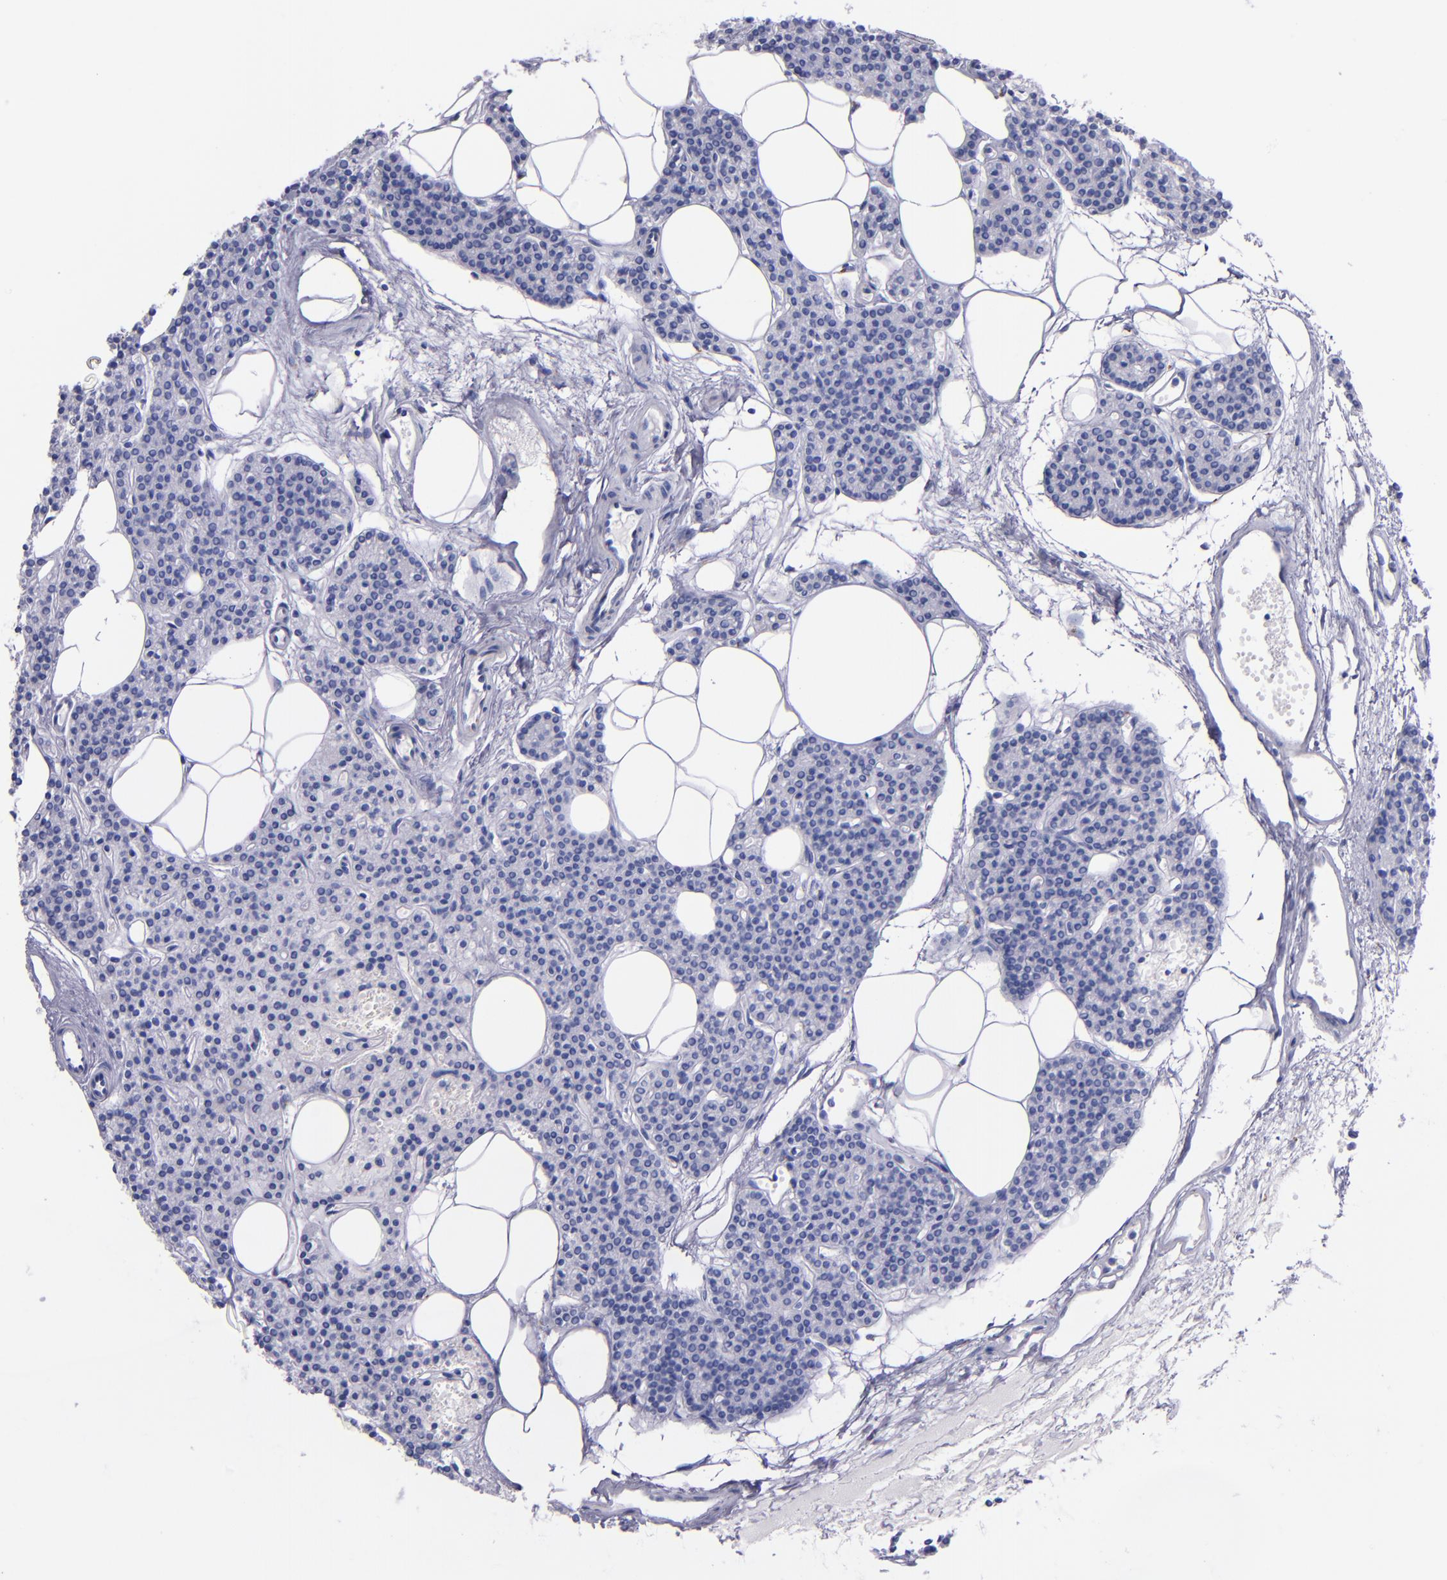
{"staining": {"intensity": "moderate", "quantity": "25%-75%", "location": "cytoplasmic/membranous"}, "tissue": "parathyroid gland", "cell_type": "Glandular cells", "image_type": "normal", "snomed": [{"axis": "morphology", "description": "Normal tissue, NOS"}, {"axis": "topography", "description": "Parathyroid gland"}], "caption": "Approximately 25%-75% of glandular cells in benign parathyroid gland demonstrate moderate cytoplasmic/membranous protein expression as visualized by brown immunohistochemical staining.", "gene": "GOLIM4", "patient": {"sex": "male", "age": 24}}